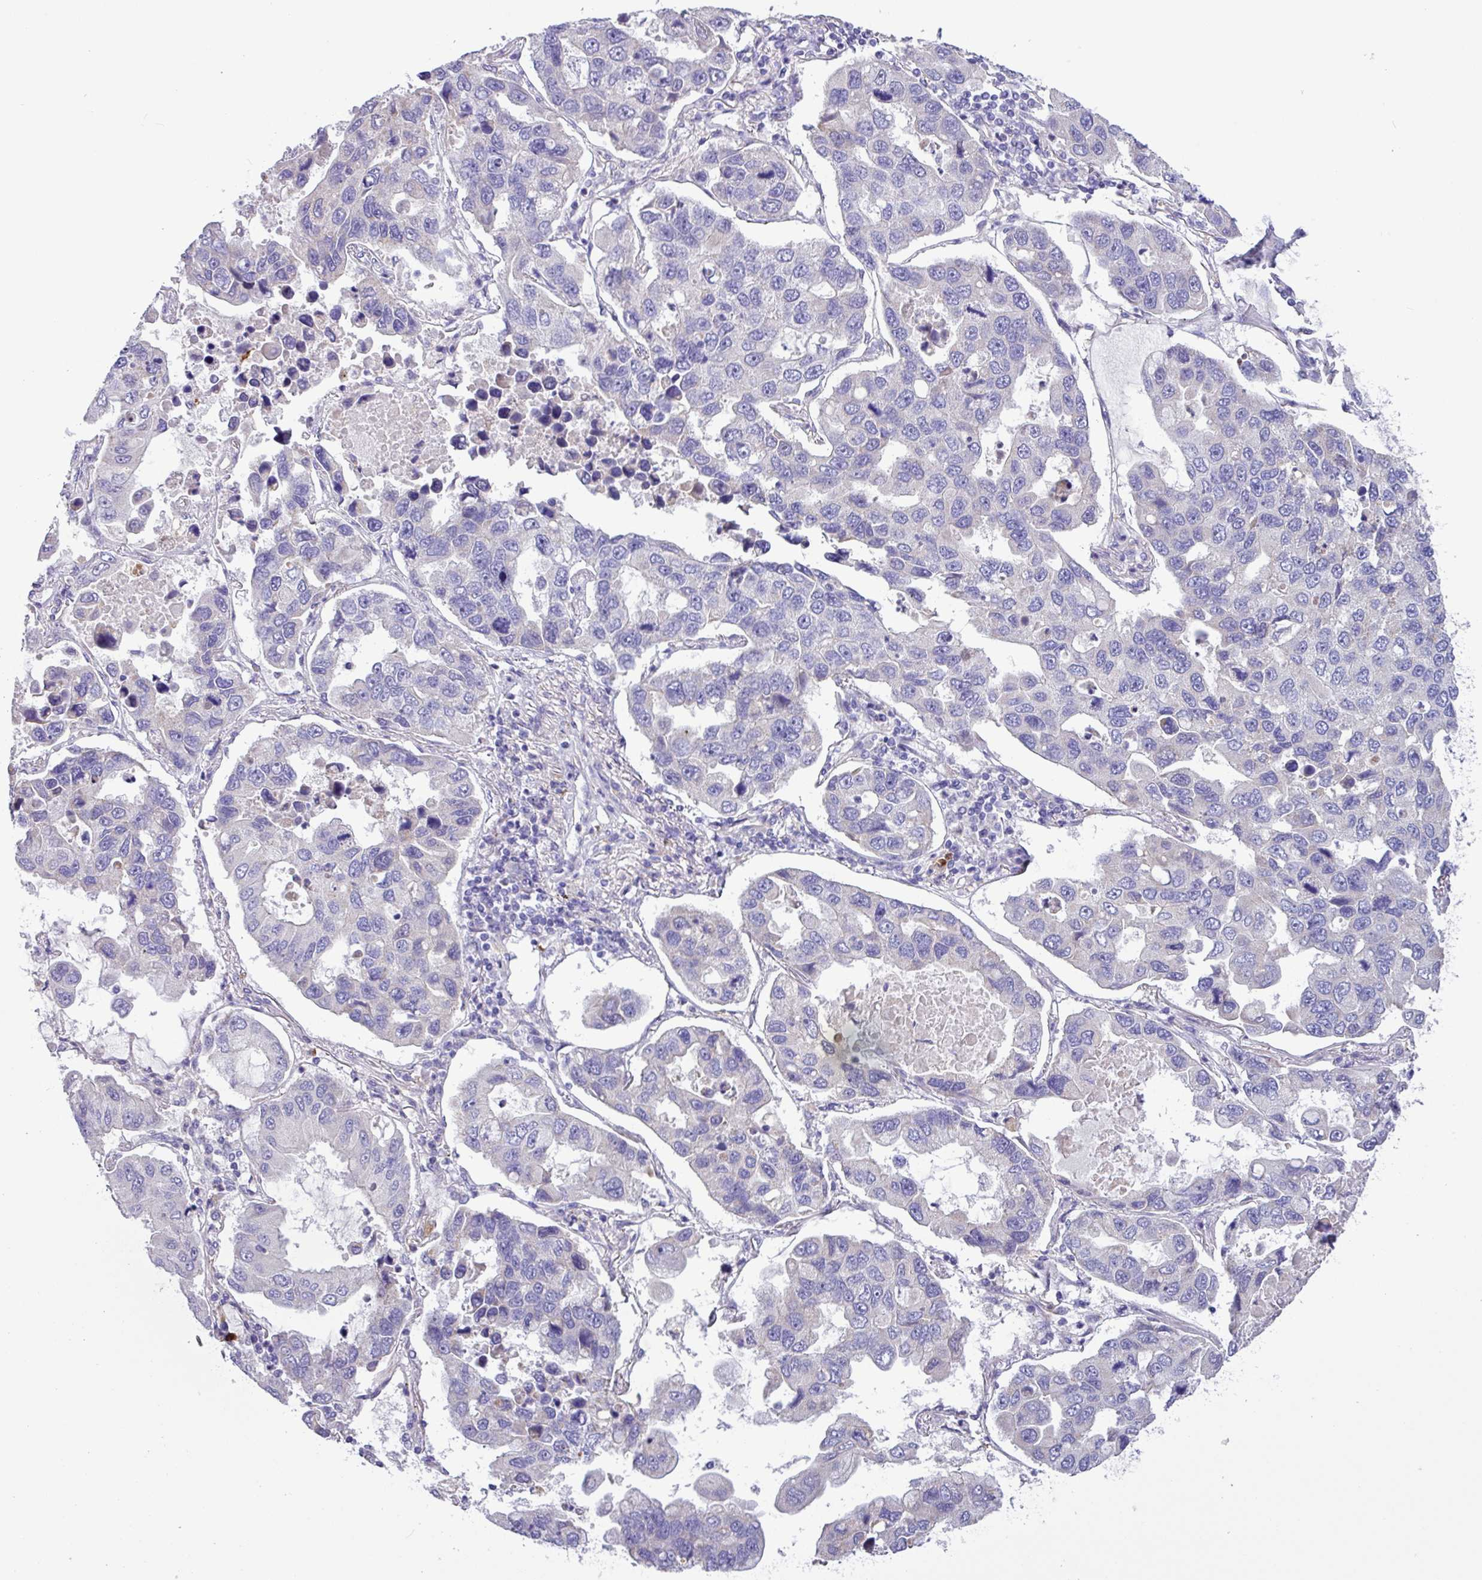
{"staining": {"intensity": "negative", "quantity": "none", "location": "none"}, "tissue": "lung cancer", "cell_type": "Tumor cells", "image_type": "cancer", "snomed": [{"axis": "morphology", "description": "Adenocarcinoma, NOS"}, {"axis": "topography", "description": "Lung"}], "caption": "Immunohistochemistry of lung cancer (adenocarcinoma) demonstrates no staining in tumor cells.", "gene": "MRM2", "patient": {"sex": "male", "age": 64}}